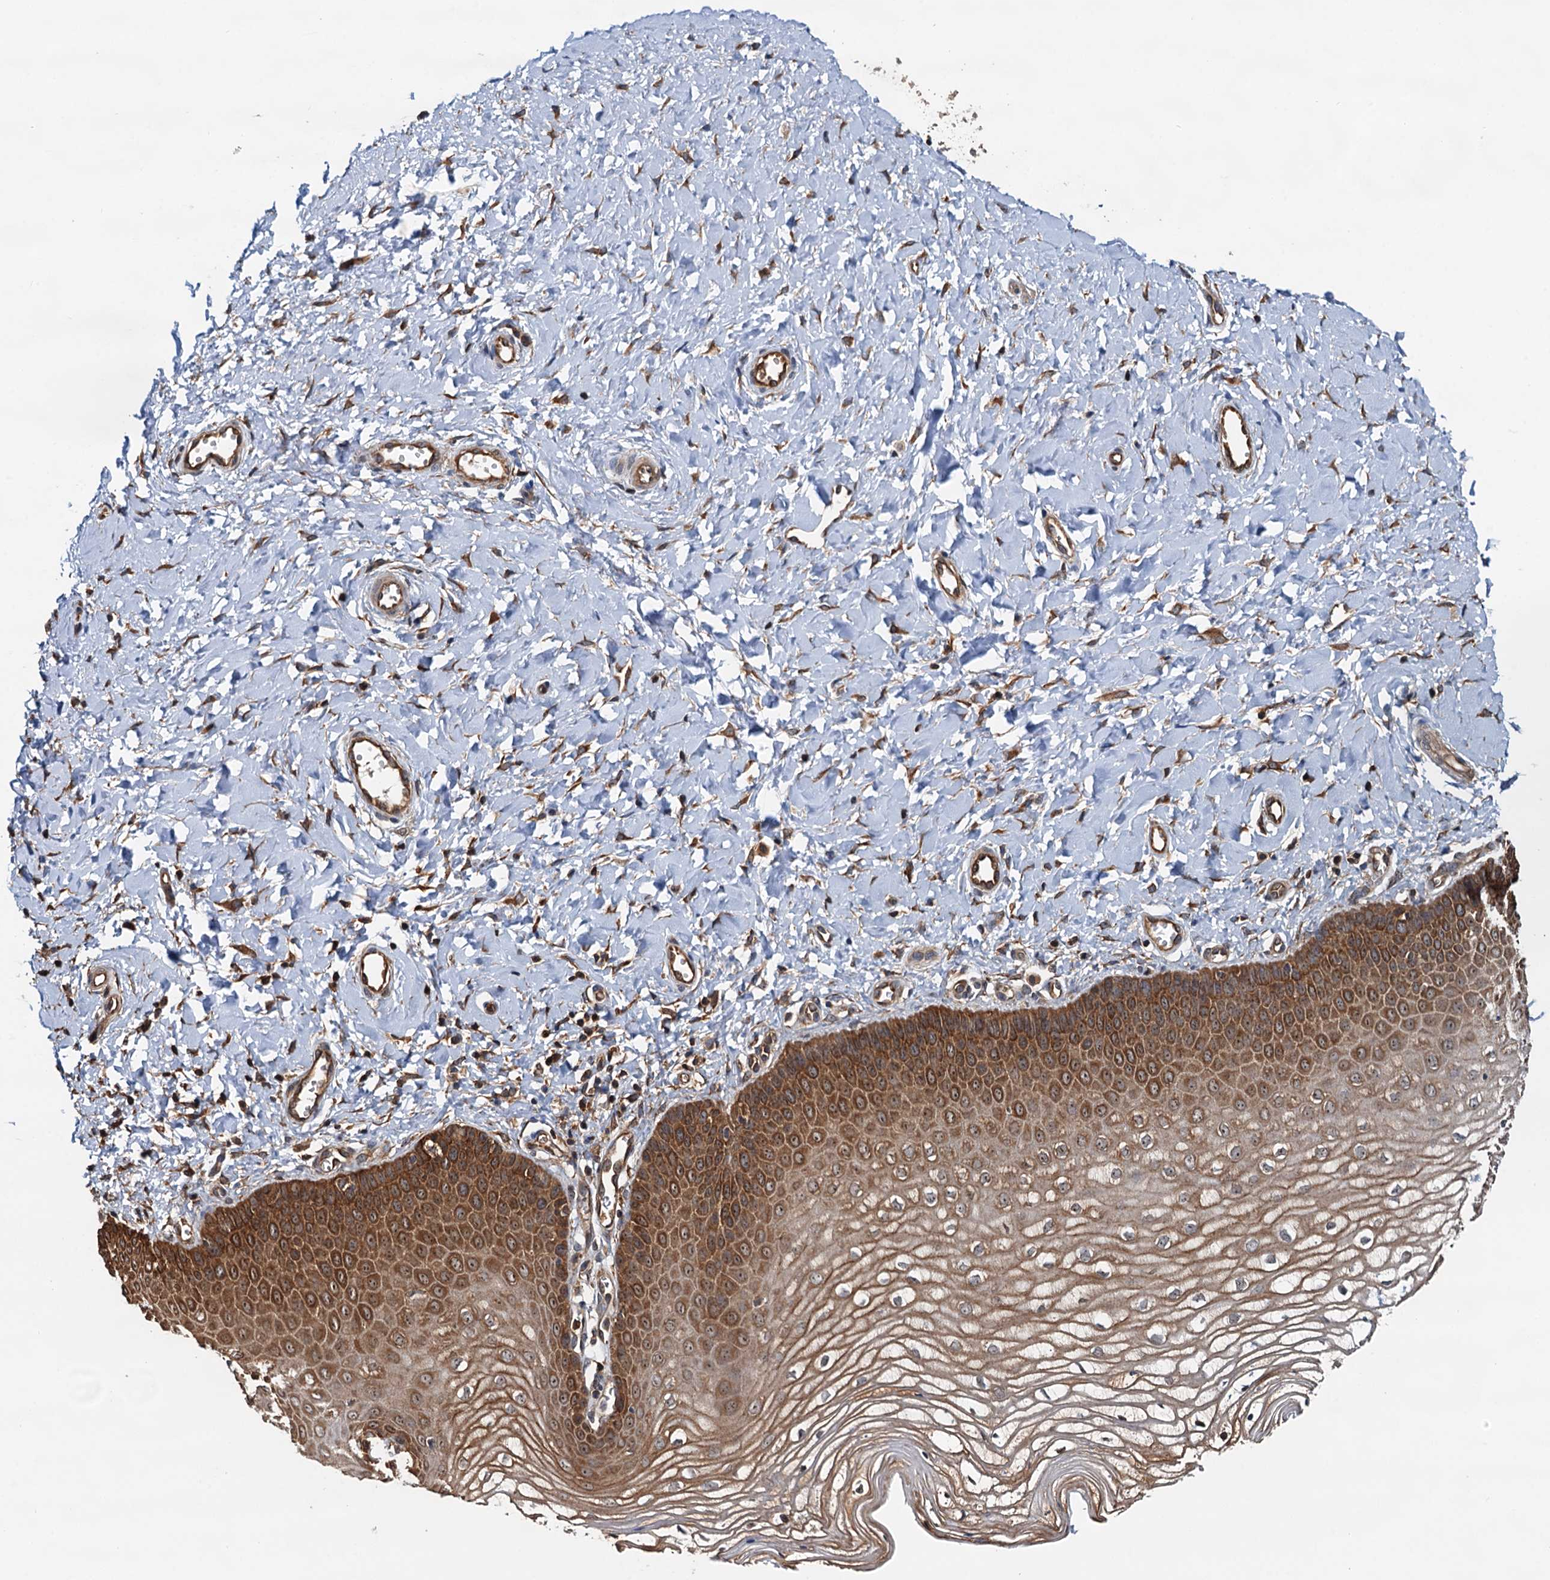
{"staining": {"intensity": "strong", "quantity": "25%-75%", "location": "cytoplasmic/membranous,nuclear"}, "tissue": "vagina", "cell_type": "Squamous epithelial cells", "image_type": "normal", "snomed": [{"axis": "morphology", "description": "Normal tissue, NOS"}, {"axis": "topography", "description": "Vagina"}, {"axis": "topography", "description": "Cervix"}], "caption": "IHC of unremarkable vagina exhibits high levels of strong cytoplasmic/membranous,nuclear expression in about 25%-75% of squamous epithelial cells. Nuclei are stained in blue.", "gene": "USP6NL", "patient": {"sex": "female", "age": 40}}